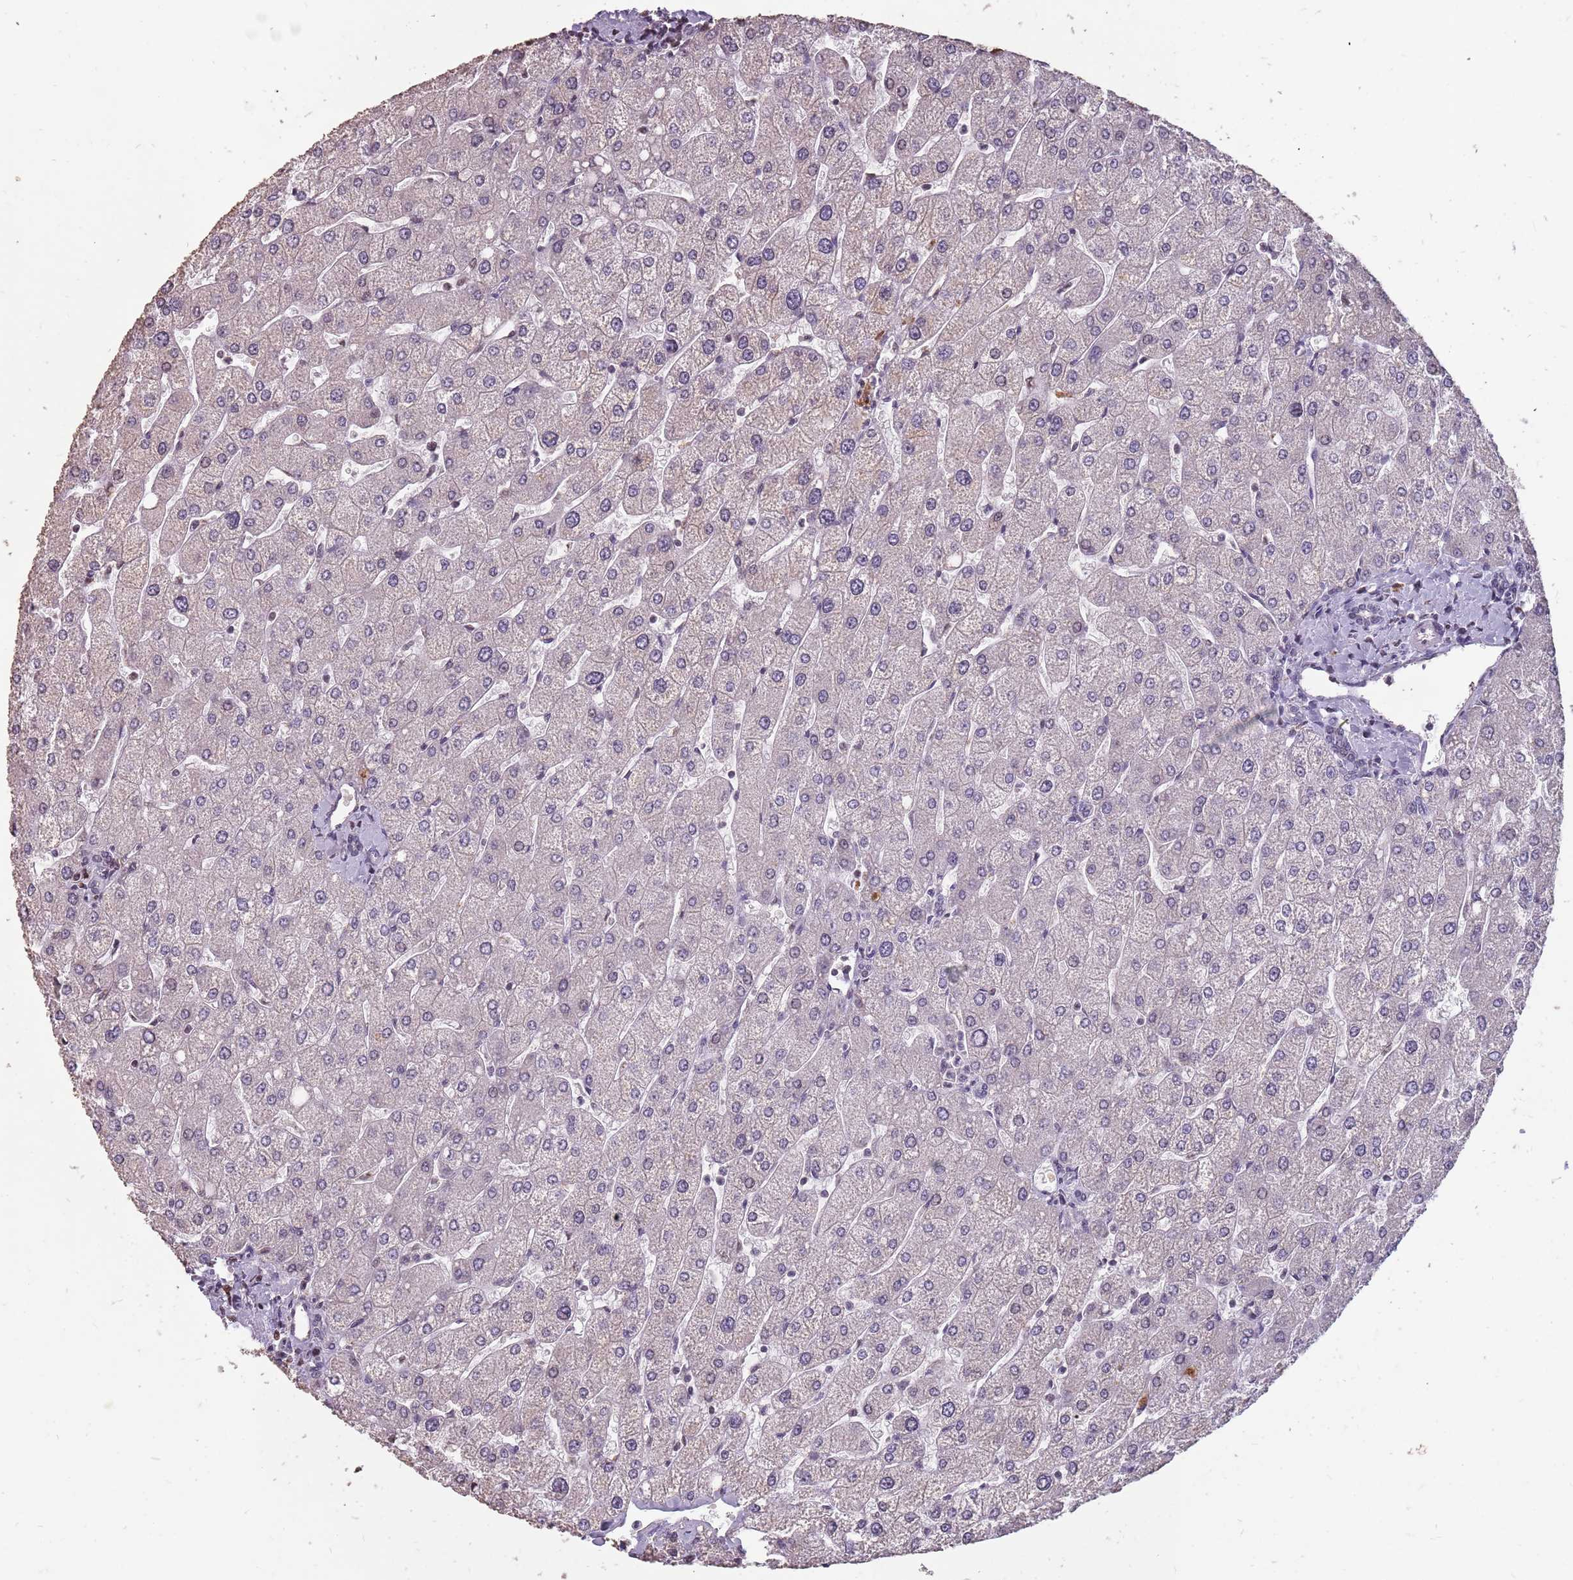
{"staining": {"intensity": "negative", "quantity": "none", "location": "none"}, "tissue": "liver", "cell_type": "Cholangiocytes", "image_type": "normal", "snomed": [{"axis": "morphology", "description": "Normal tissue, NOS"}, {"axis": "topography", "description": "Liver"}], "caption": "Normal liver was stained to show a protein in brown. There is no significant expression in cholangiocytes. (Stains: DAB immunohistochemistry with hematoxylin counter stain, Microscopy: brightfield microscopy at high magnification).", "gene": "NEK6", "patient": {"sex": "male", "age": 55}}